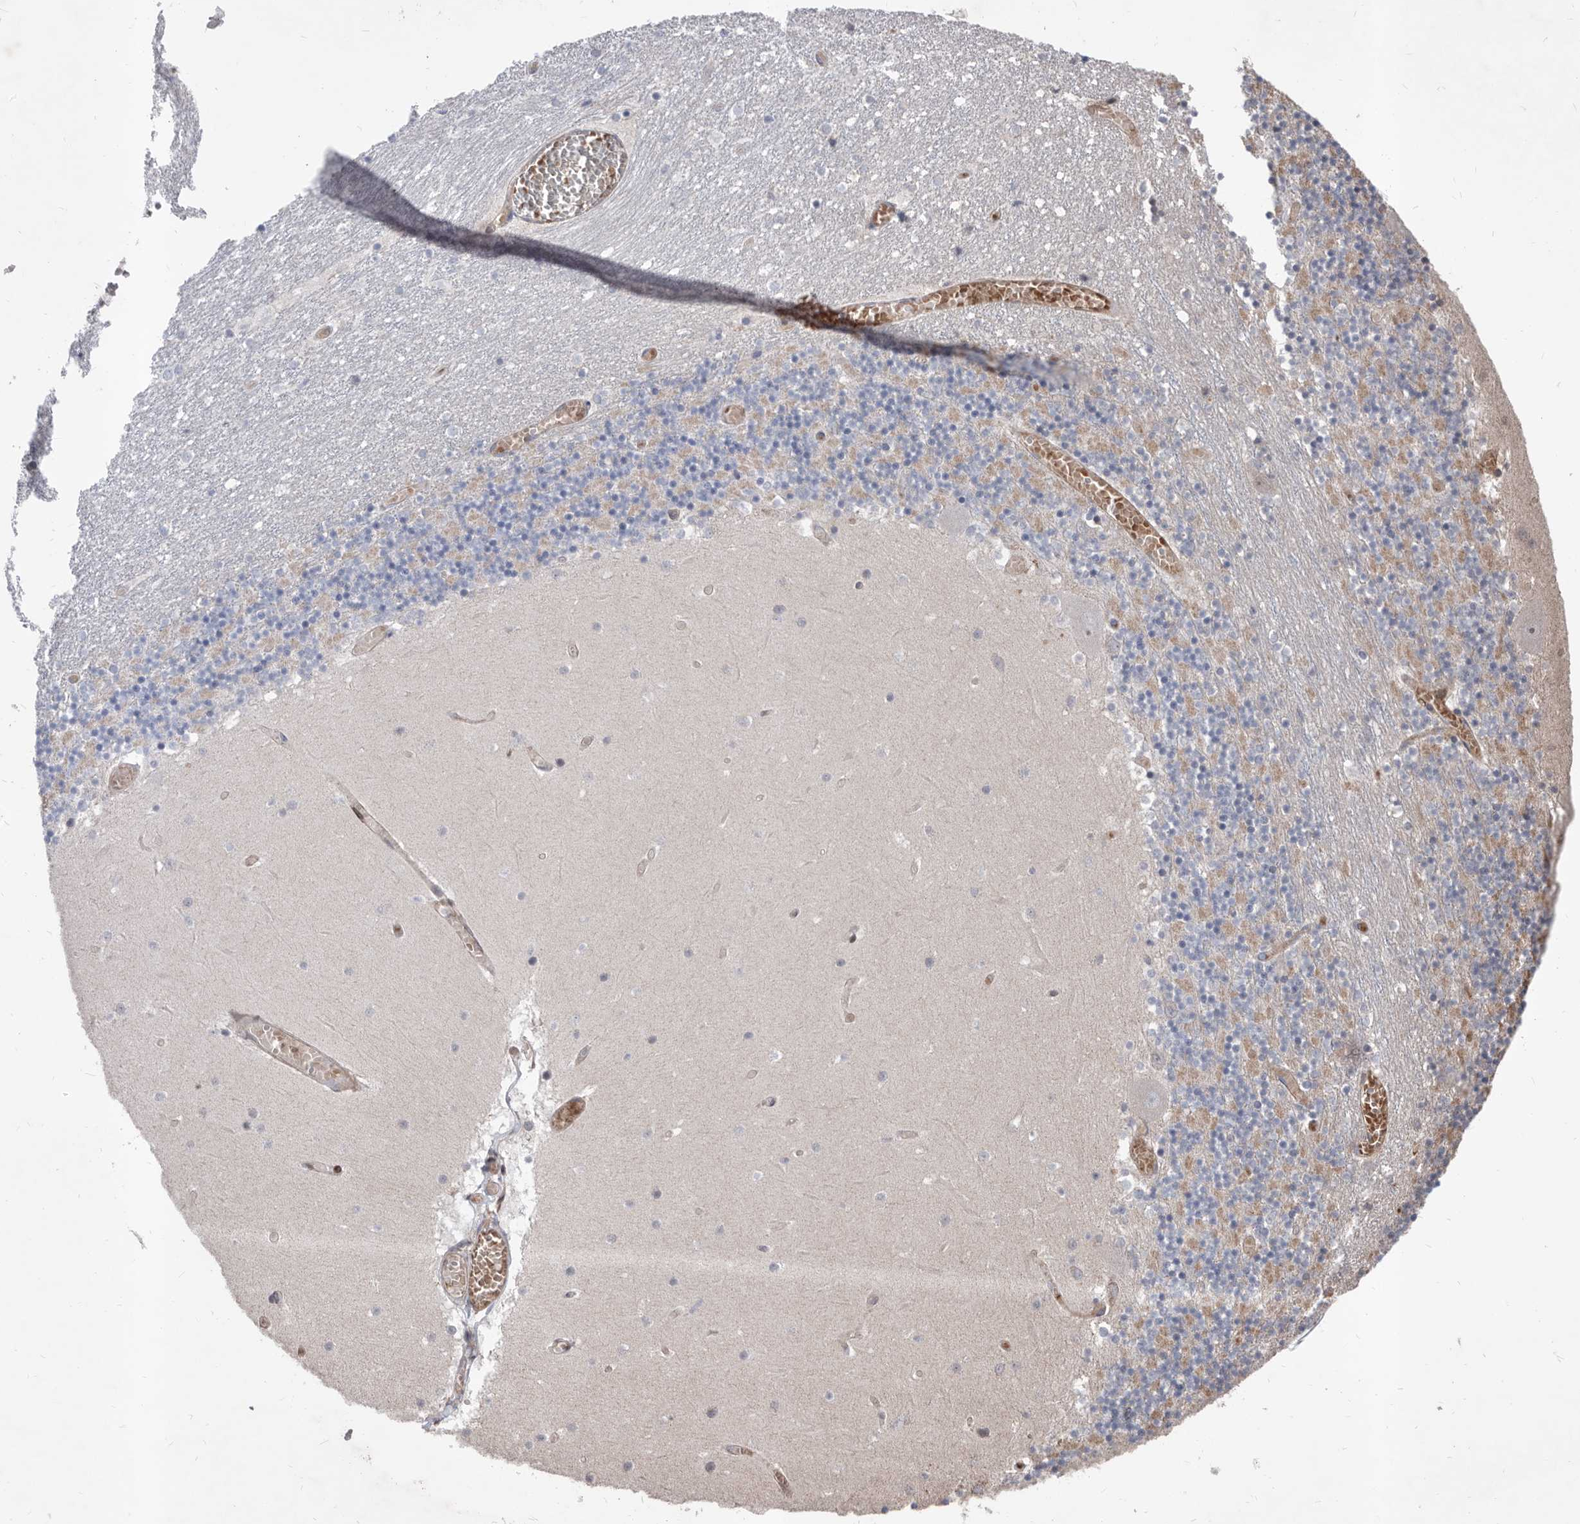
{"staining": {"intensity": "negative", "quantity": "none", "location": "none"}, "tissue": "cerebellum", "cell_type": "Cells in granular layer", "image_type": "normal", "snomed": [{"axis": "morphology", "description": "Normal tissue, NOS"}, {"axis": "topography", "description": "Cerebellum"}], "caption": "Cells in granular layer show no significant positivity in benign cerebellum. (Immunohistochemistry, brightfield microscopy, high magnification).", "gene": "ATP13A3", "patient": {"sex": "female", "age": 28}}